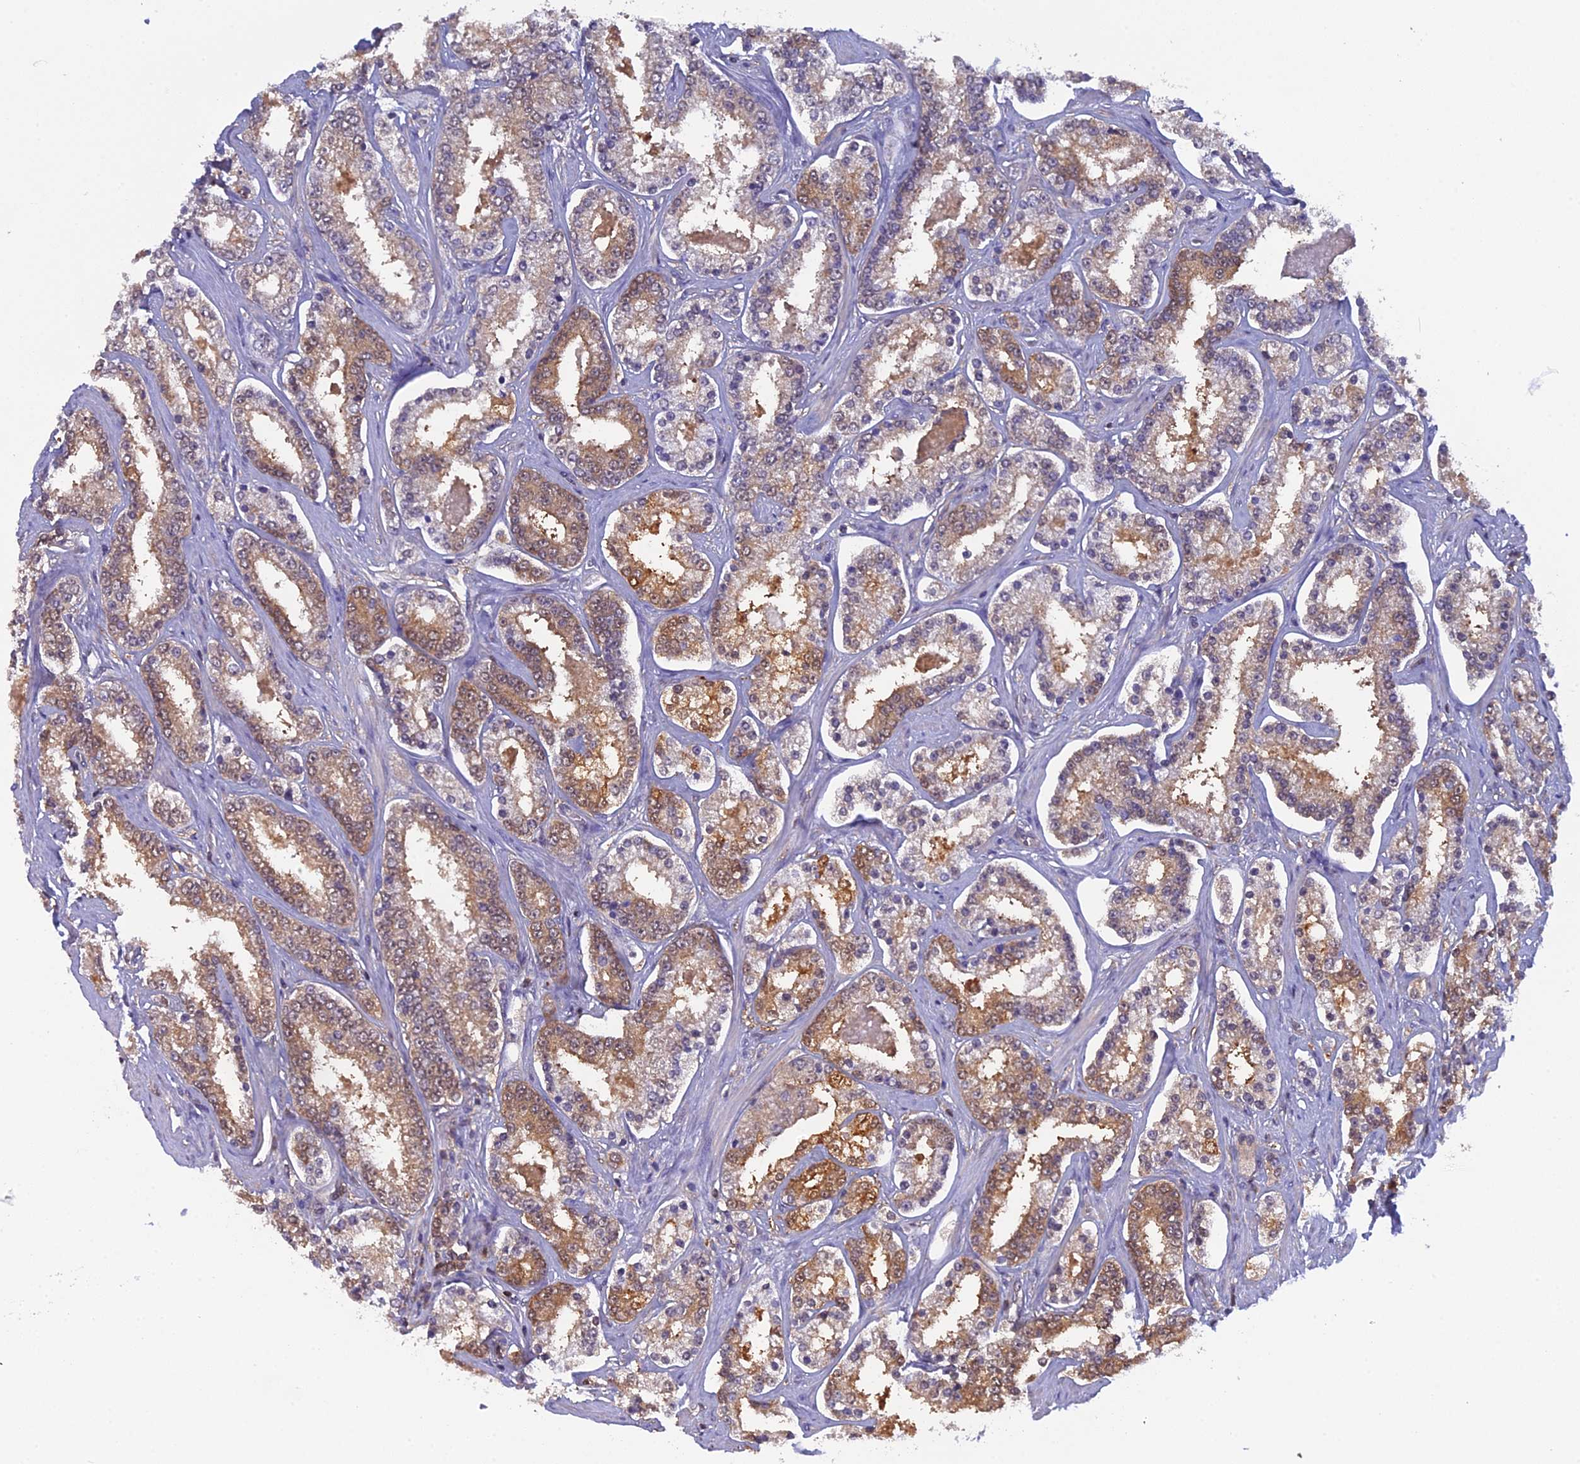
{"staining": {"intensity": "moderate", "quantity": "25%-75%", "location": "cytoplasmic/membranous,nuclear"}, "tissue": "prostate cancer", "cell_type": "Tumor cells", "image_type": "cancer", "snomed": [{"axis": "morphology", "description": "Normal tissue, NOS"}, {"axis": "morphology", "description": "Adenocarcinoma, High grade"}, {"axis": "topography", "description": "Prostate"}], "caption": "This micrograph reveals prostate cancer (adenocarcinoma (high-grade)) stained with IHC to label a protein in brown. The cytoplasmic/membranous and nuclear of tumor cells show moderate positivity for the protein. Nuclei are counter-stained blue.", "gene": "HINT1", "patient": {"sex": "male", "age": 83}}